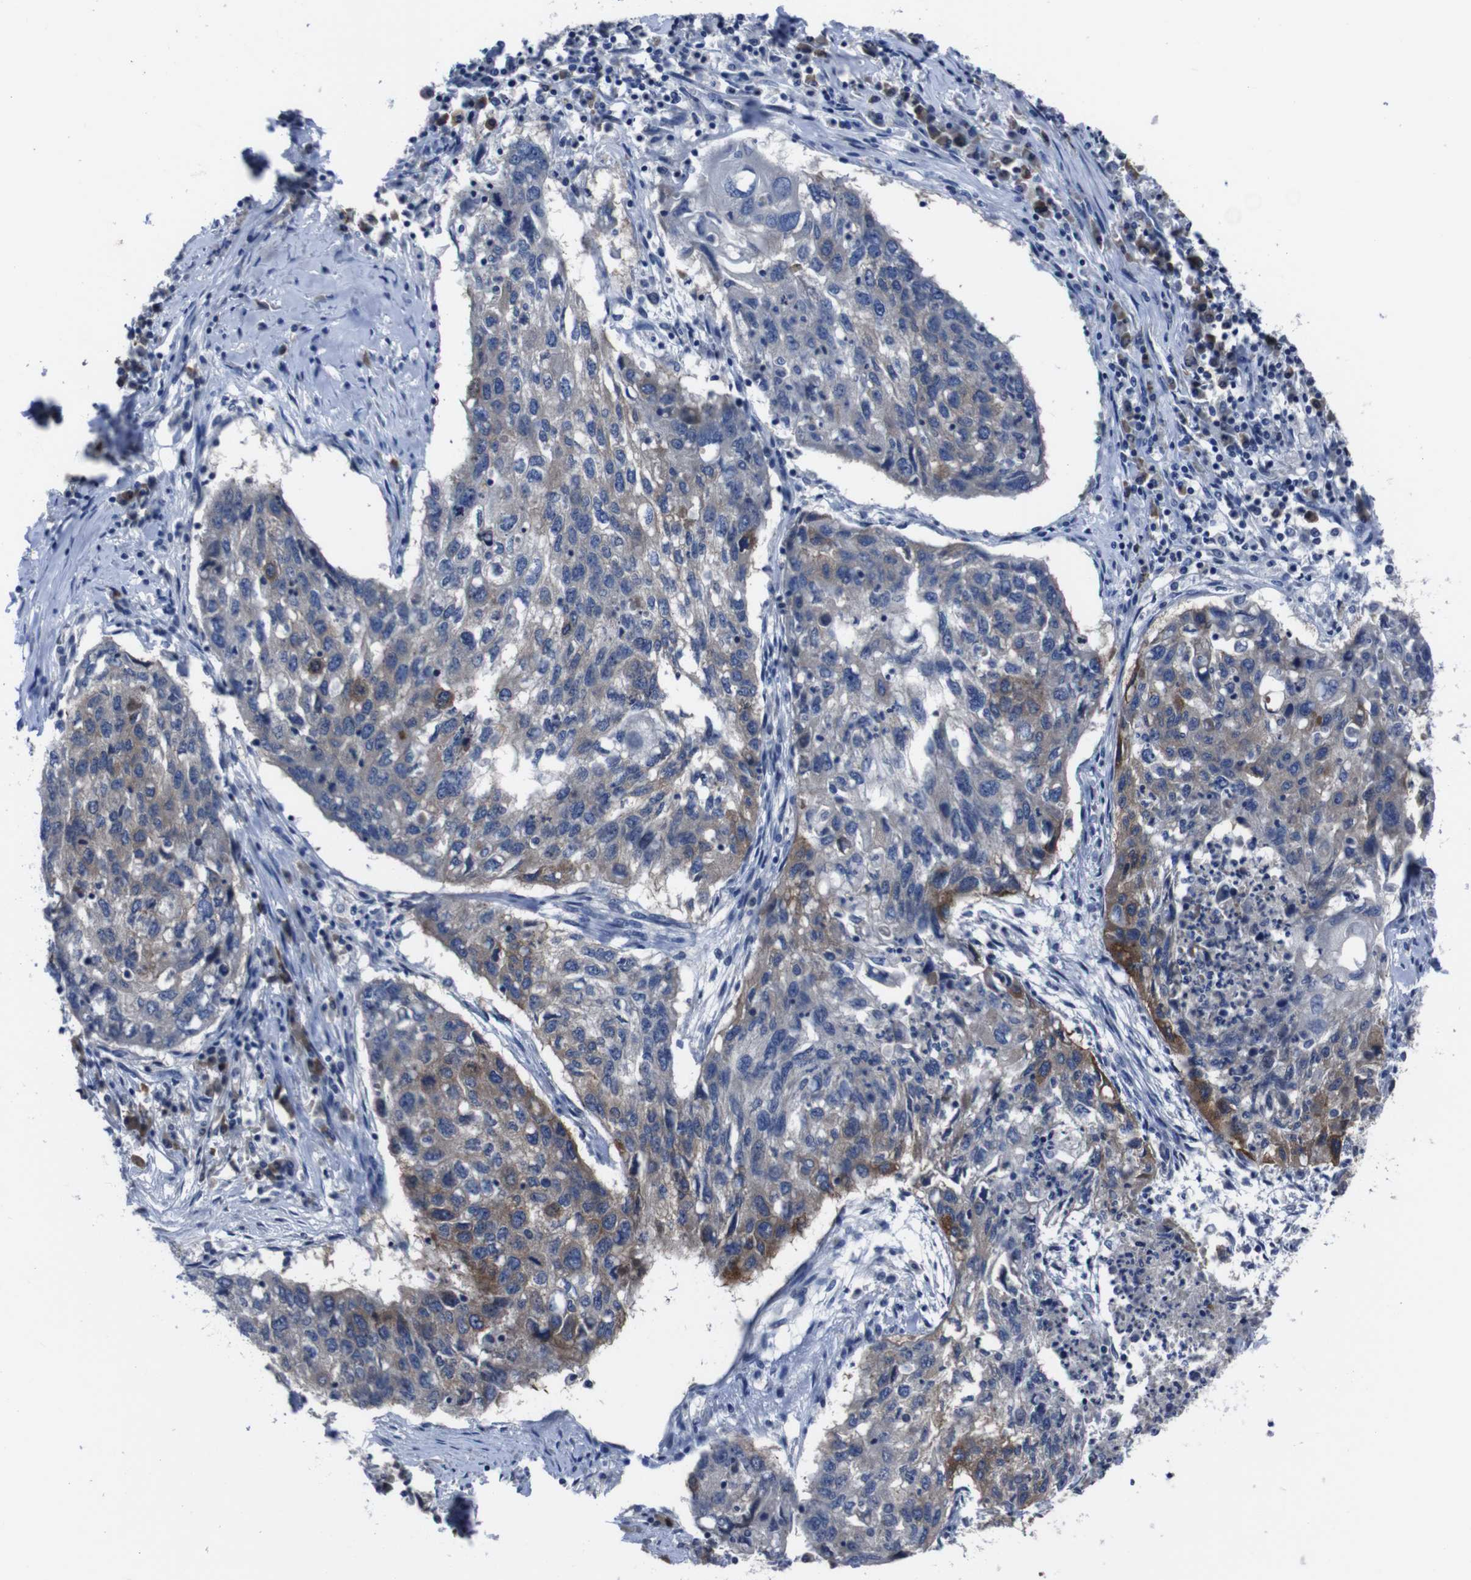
{"staining": {"intensity": "moderate", "quantity": "25%-75%", "location": "cytoplasmic/membranous"}, "tissue": "lung cancer", "cell_type": "Tumor cells", "image_type": "cancer", "snomed": [{"axis": "morphology", "description": "Squamous cell carcinoma, NOS"}, {"axis": "topography", "description": "Lung"}], "caption": "A medium amount of moderate cytoplasmic/membranous expression is seen in about 25%-75% of tumor cells in squamous cell carcinoma (lung) tissue.", "gene": "SEMA4B", "patient": {"sex": "female", "age": 63}}